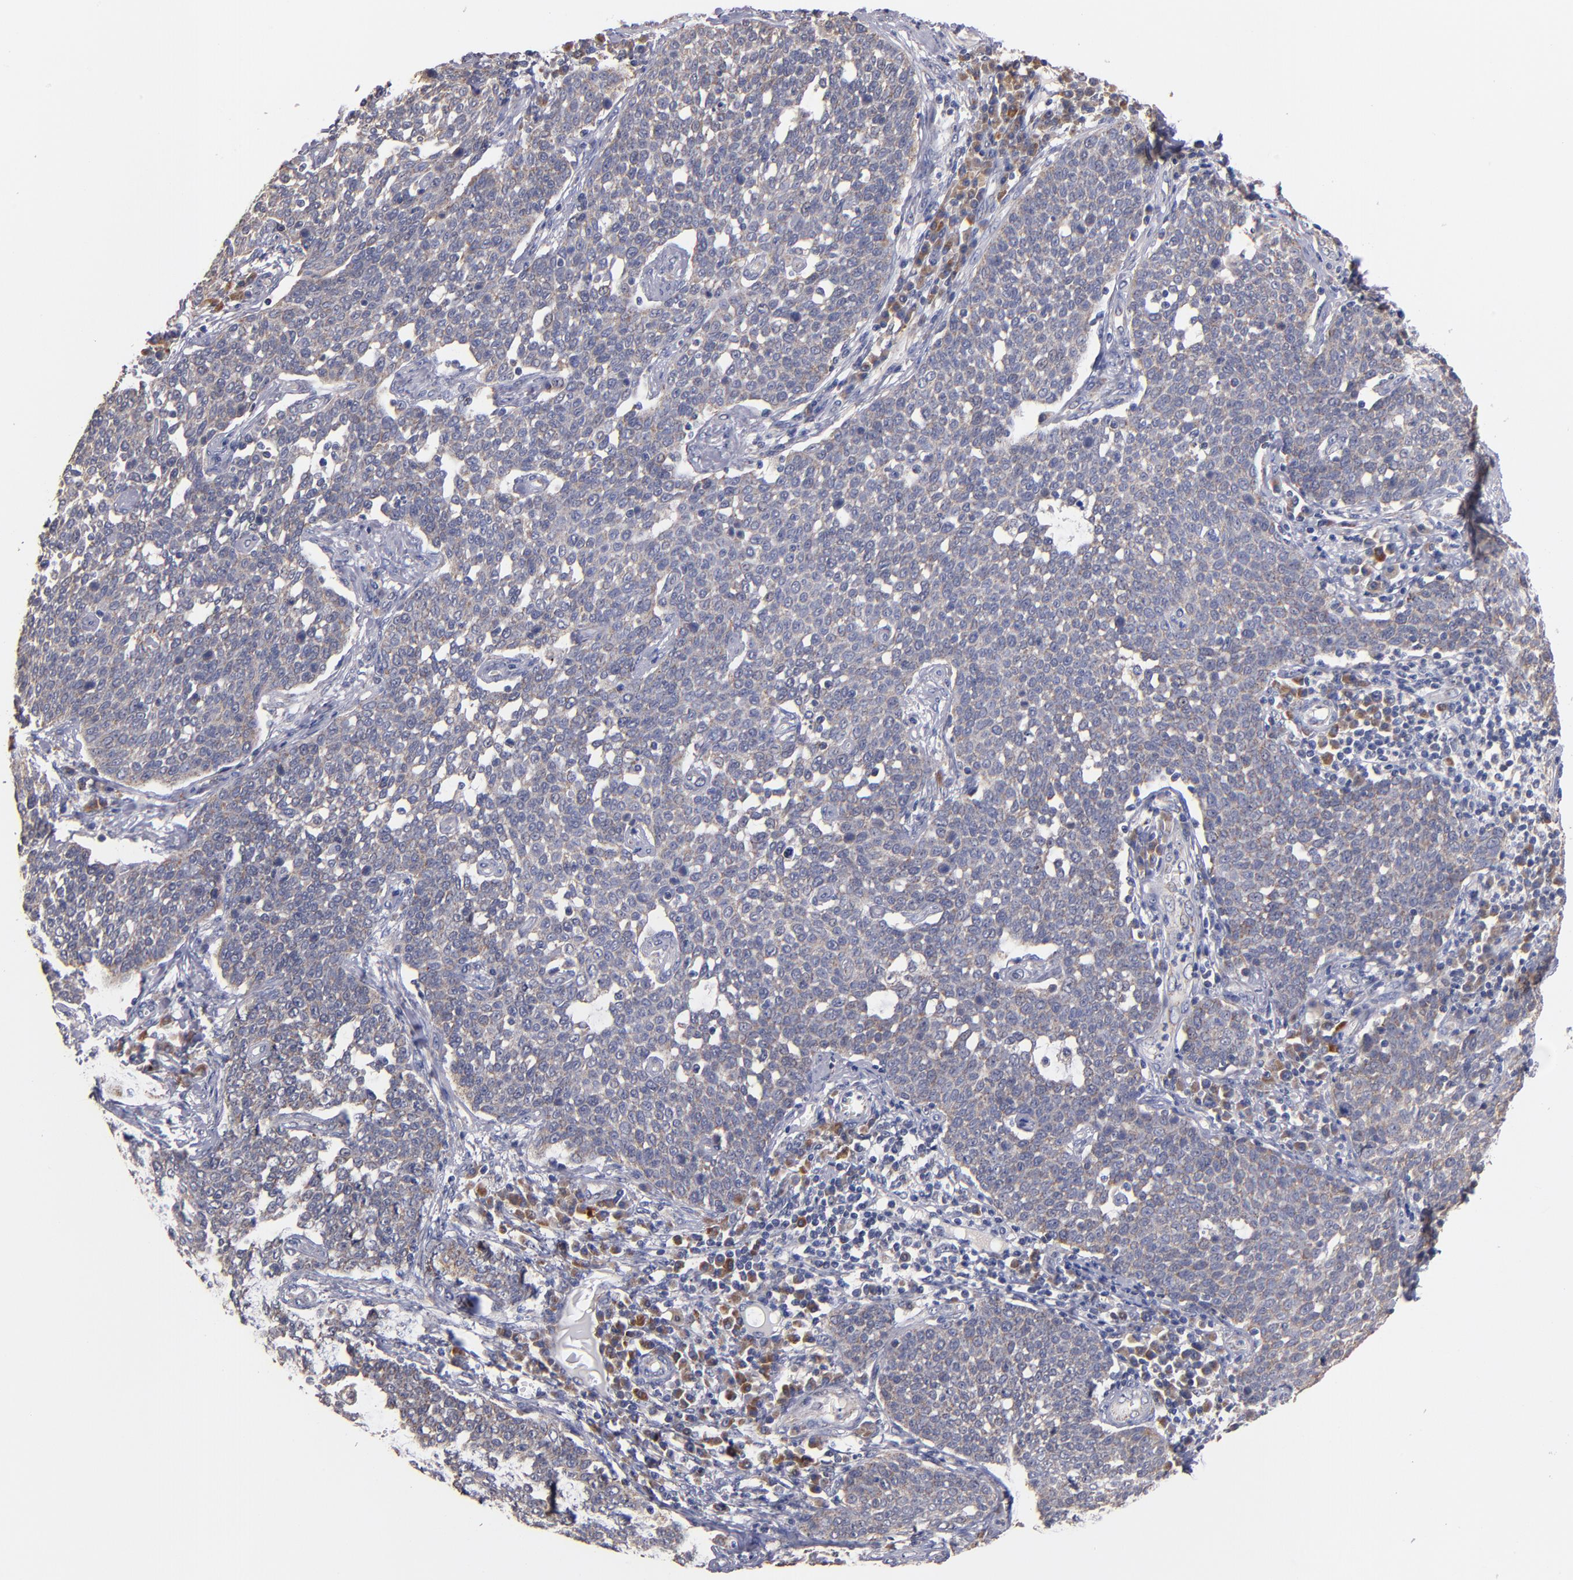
{"staining": {"intensity": "weak", "quantity": ">75%", "location": "cytoplasmic/membranous"}, "tissue": "cervical cancer", "cell_type": "Tumor cells", "image_type": "cancer", "snomed": [{"axis": "morphology", "description": "Squamous cell carcinoma, NOS"}, {"axis": "topography", "description": "Cervix"}], "caption": "Tumor cells exhibit weak cytoplasmic/membranous staining in about >75% of cells in squamous cell carcinoma (cervical).", "gene": "DIABLO", "patient": {"sex": "female", "age": 34}}